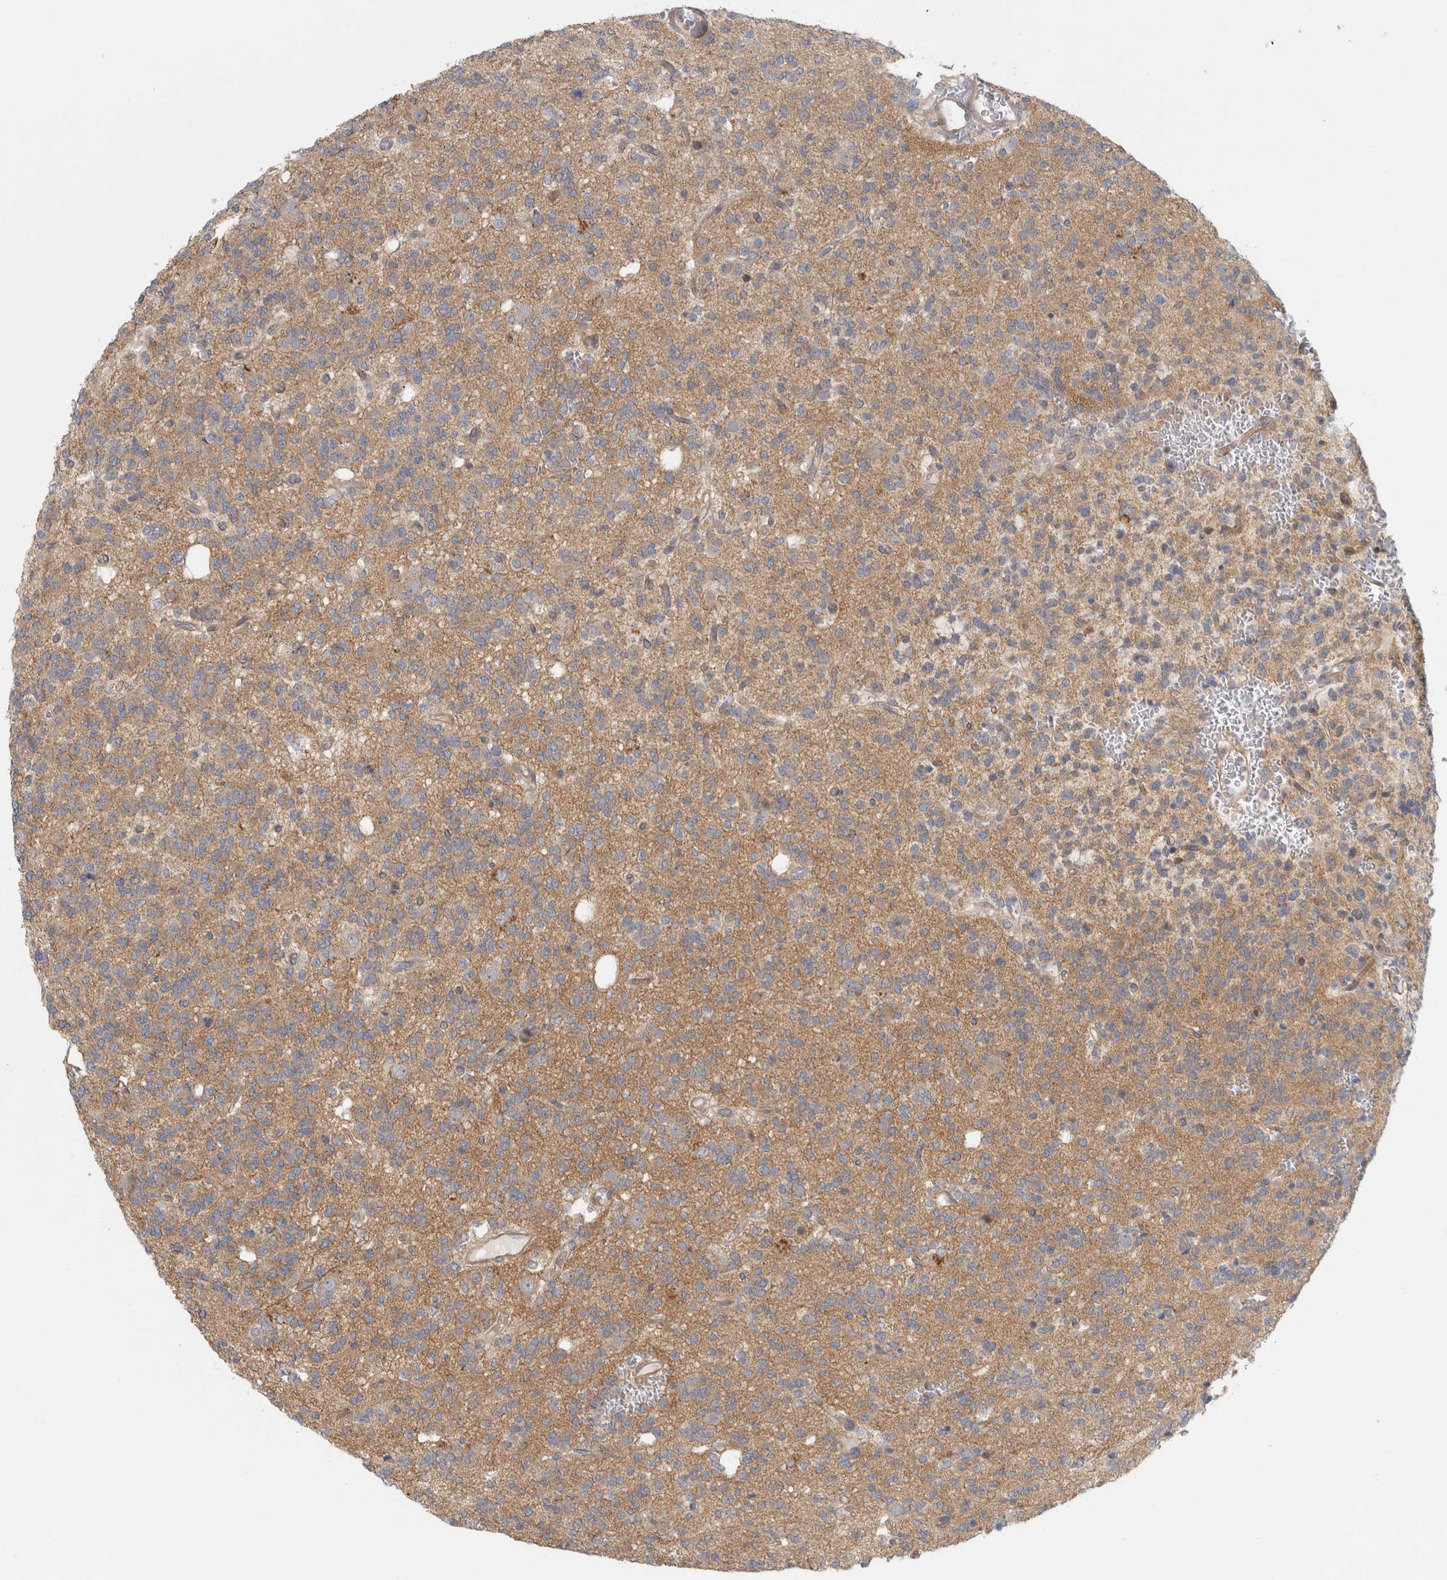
{"staining": {"intensity": "weak", "quantity": "25%-75%", "location": "cytoplasmic/membranous"}, "tissue": "glioma", "cell_type": "Tumor cells", "image_type": "cancer", "snomed": [{"axis": "morphology", "description": "Glioma, malignant, Low grade"}, {"axis": "topography", "description": "Brain"}], "caption": "Immunohistochemistry (IHC) (DAB (3,3'-diaminobenzidine)) staining of glioma shows weak cytoplasmic/membranous protein staining in approximately 25%-75% of tumor cells. Ihc stains the protein in brown and the nuclei are stained blue.", "gene": "ZNF804B", "patient": {"sex": "male", "age": 38}}